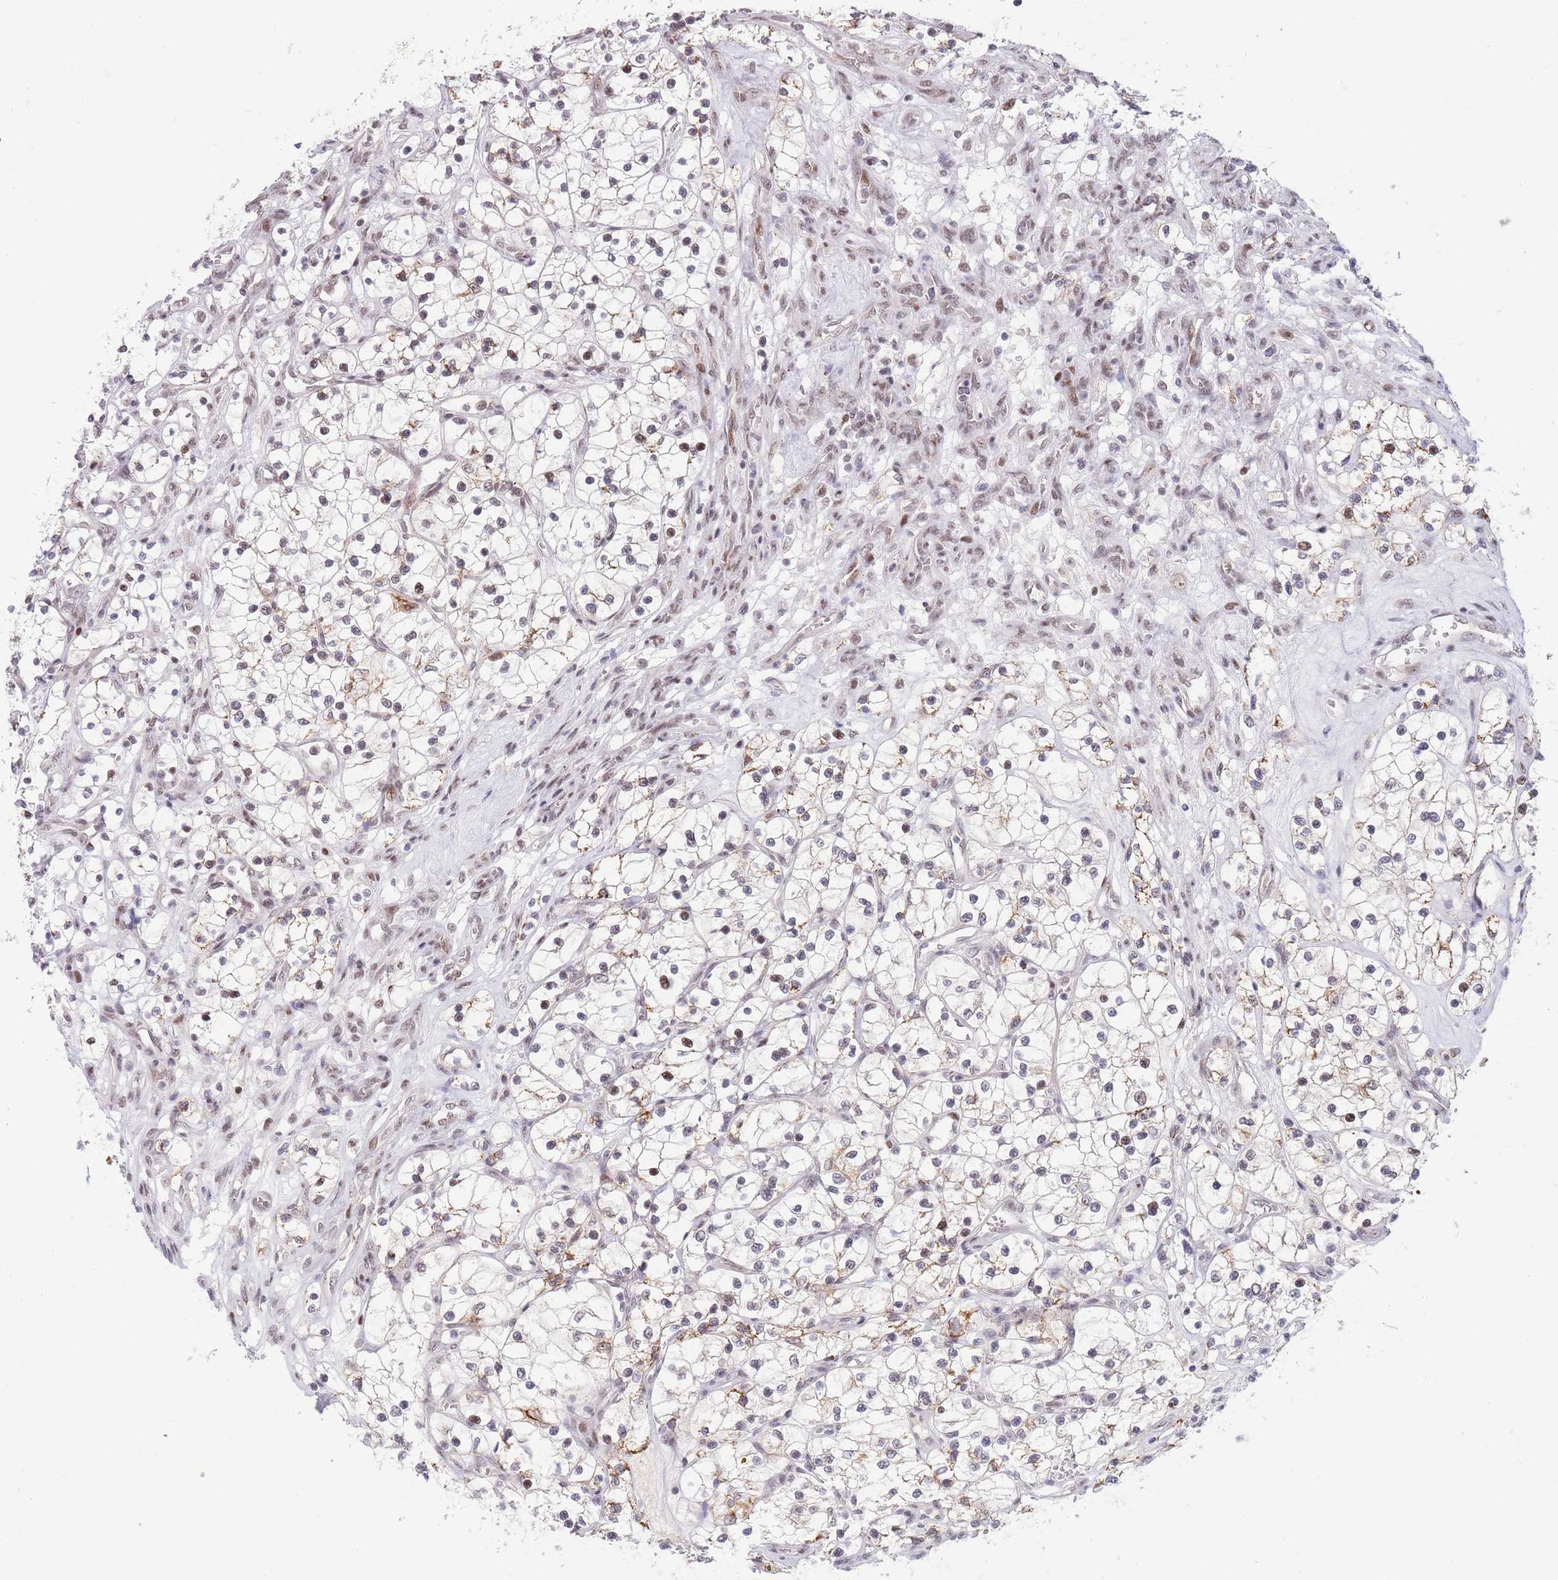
{"staining": {"intensity": "weak", "quantity": "<25%", "location": "nuclear"}, "tissue": "renal cancer", "cell_type": "Tumor cells", "image_type": "cancer", "snomed": [{"axis": "morphology", "description": "Adenocarcinoma, NOS"}, {"axis": "topography", "description": "Kidney"}], "caption": "This is an immunohistochemistry micrograph of human renal cancer. There is no expression in tumor cells.", "gene": "TARBP2", "patient": {"sex": "female", "age": 69}}